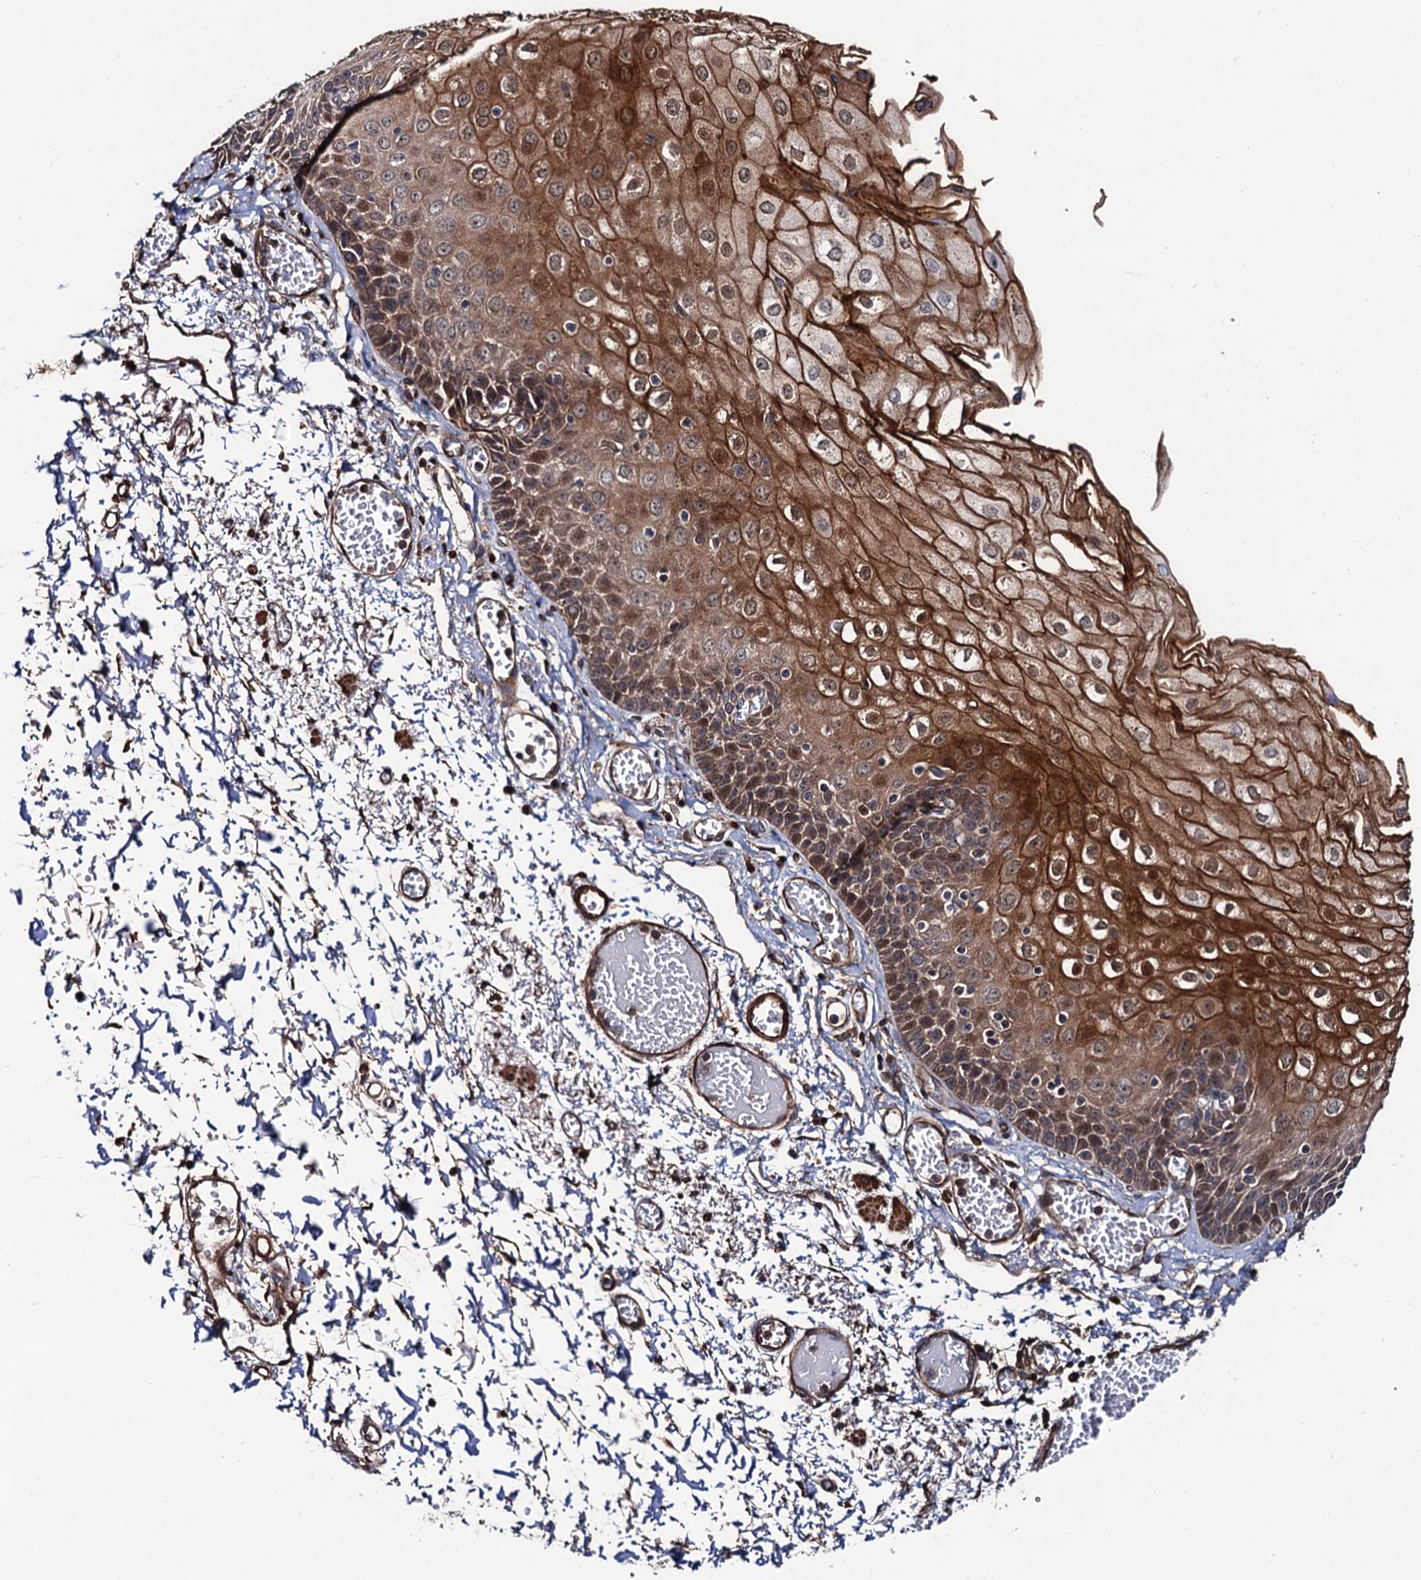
{"staining": {"intensity": "moderate", "quantity": ">75%", "location": "cytoplasmic/membranous,nuclear"}, "tissue": "esophagus", "cell_type": "Squamous epithelial cells", "image_type": "normal", "snomed": [{"axis": "morphology", "description": "Normal tissue, NOS"}, {"axis": "topography", "description": "Esophagus"}], "caption": "An immunohistochemistry photomicrograph of benign tissue is shown. Protein staining in brown shows moderate cytoplasmic/membranous,nuclear positivity in esophagus within squamous epithelial cells. The protein of interest is shown in brown color, while the nuclei are stained blue.", "gene": "FSIP1", "patient": {"sex": "male", "age": 81}}